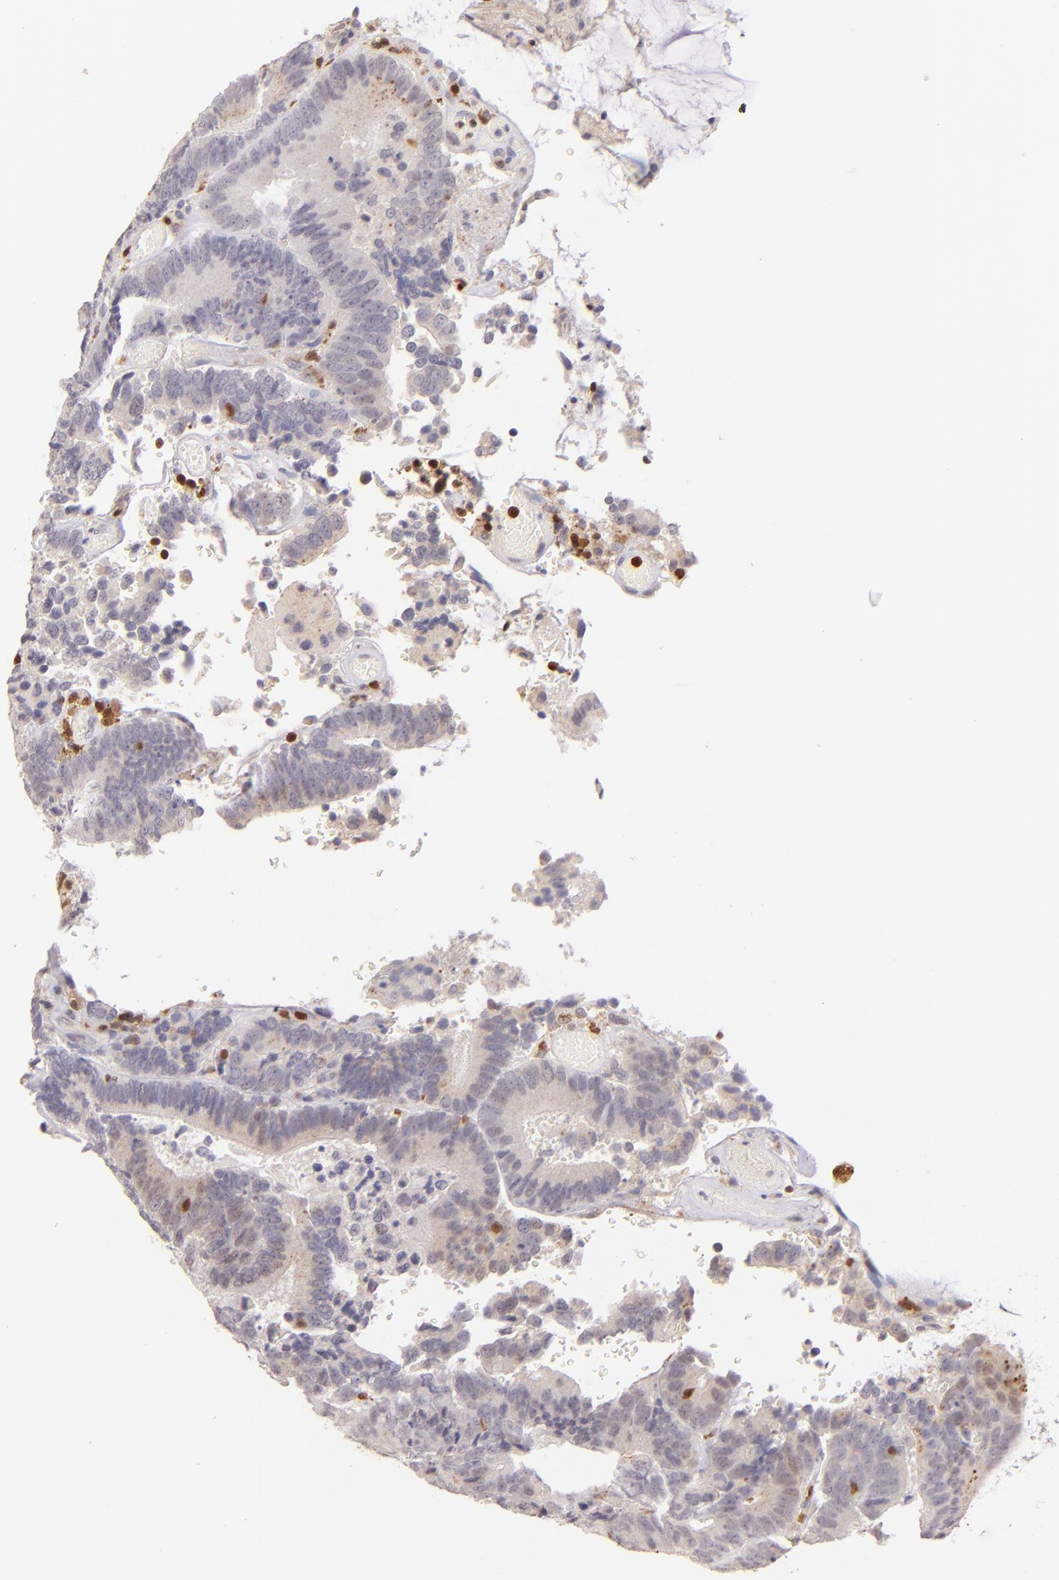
{"staining": {"intensity": "weak", "quantity": "25%-75%", "location": "cytoplasmic/membranous"}, "tissue": "colorectal cancer", "cell_type": "Tumor cells", "image_type": "cancer", "snomed": [{"axis": "morphology", "description": "Normal tissue, NOS"}, {"axis": "morphology", "description": "Adenocarcinoma, NOS"}, {"axis": "topography", "description": "Colon"}], "caption": "Colorectal cancer stained with IHC shows weak cytoplasmic/membranous positivity in about 25%-75% of tumor cells.", "gene": "ZAP70", "patient": {"sex": "female", "age": 78}}